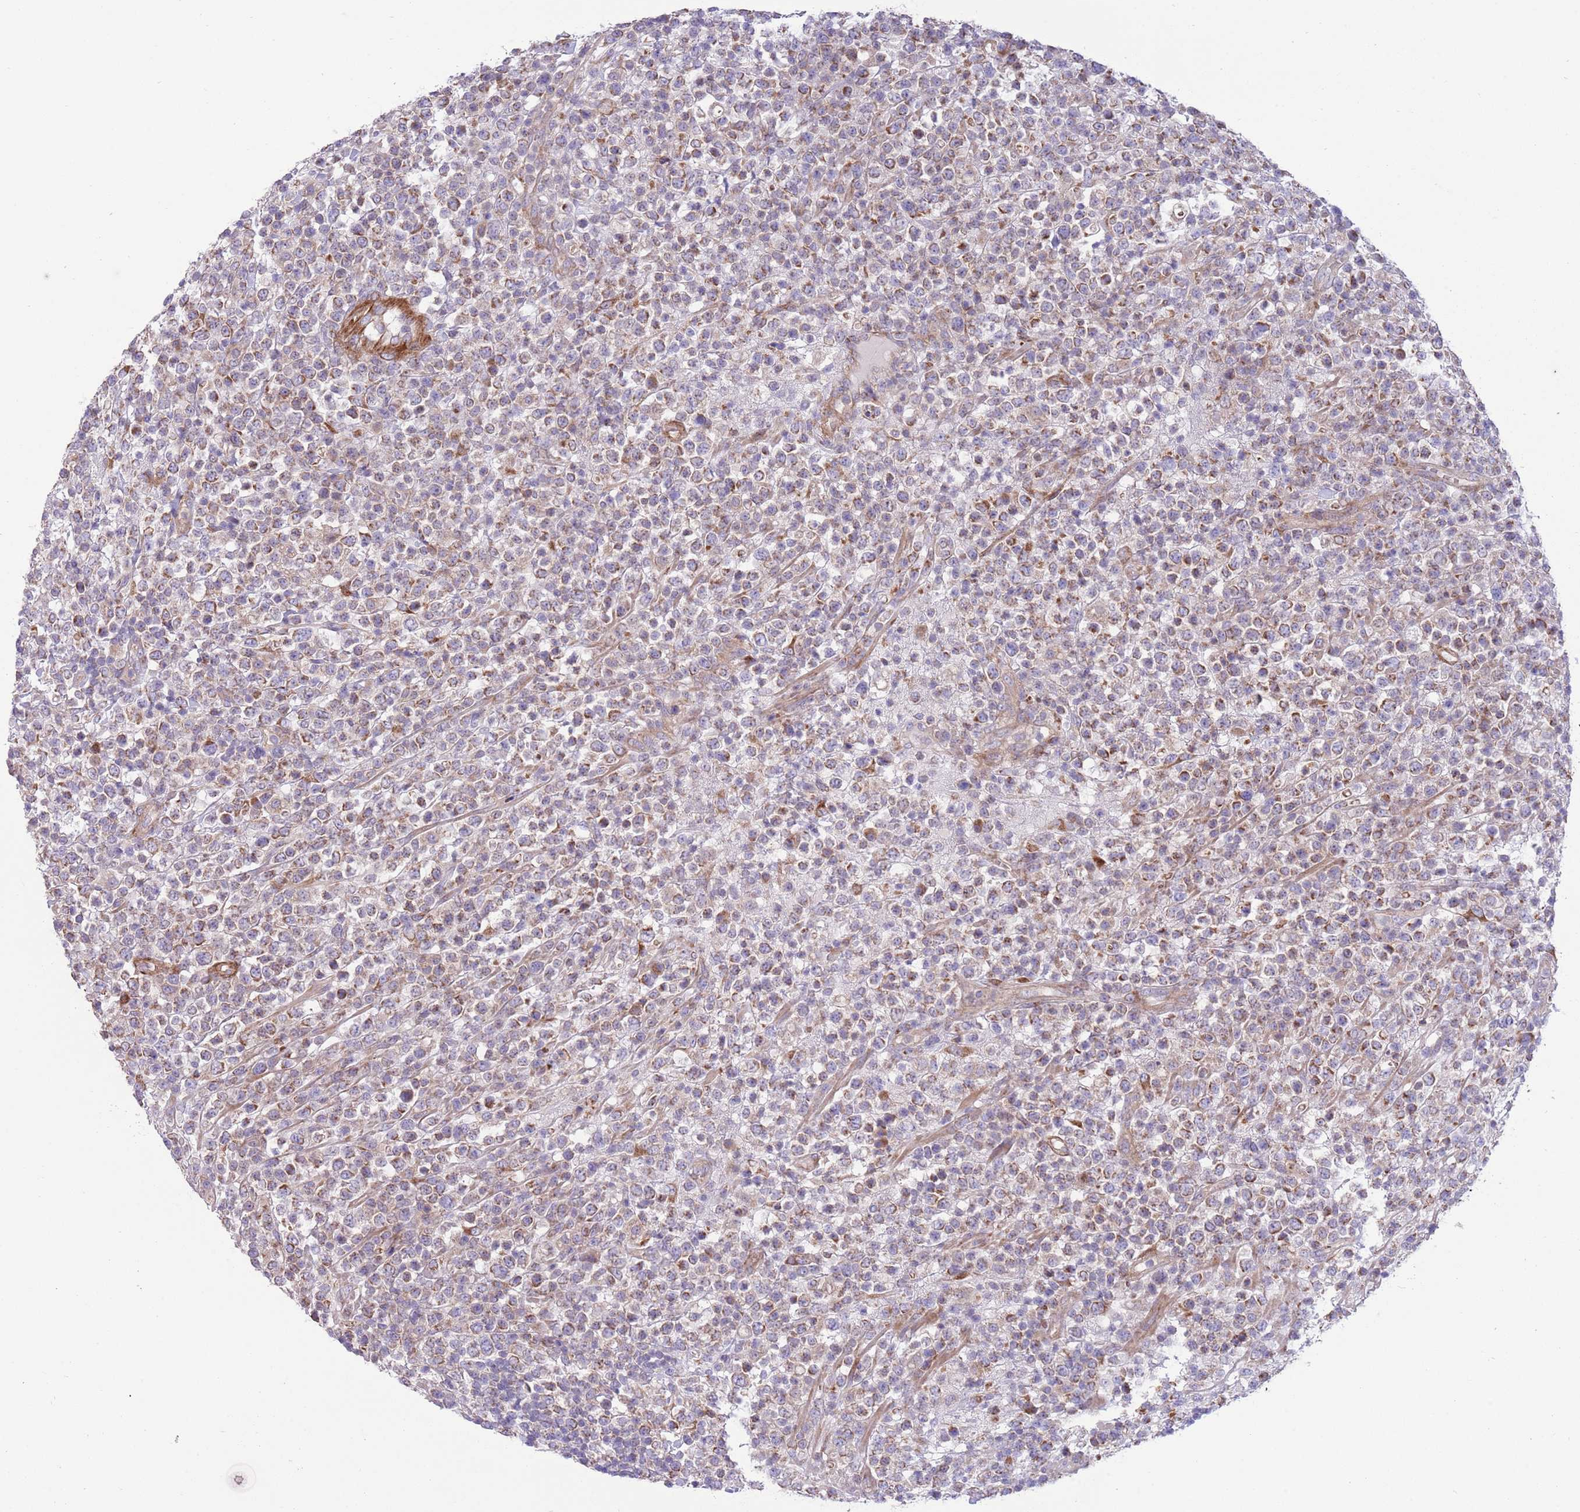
{"staining": {"intensity": "moderate", "quantity": "25%-75%", "location": "cytoplasmic/membranous"}, "tissue": "lymphoma", "cell_type": "Tumor cells", "image_type": "cancer", "snomed": [{"axis": "morphology", "description": "Malignant lymphoma, non-Hodgkin's type, High grade"}, {"axis": "topography", "description": "Colon"}], "caption": "Immunohistochemical staining of human high-grade malignant lymphoma, non-Hodgkin's type displays moderate cytoplasmic/membranous protein positivity in approximately 25%-75% of tumor cells. (DAB = brown stain, brightfield microscopy at high magnification).", "gene": "TOMM5", "patient": {"sex": "female", "age": 53}}